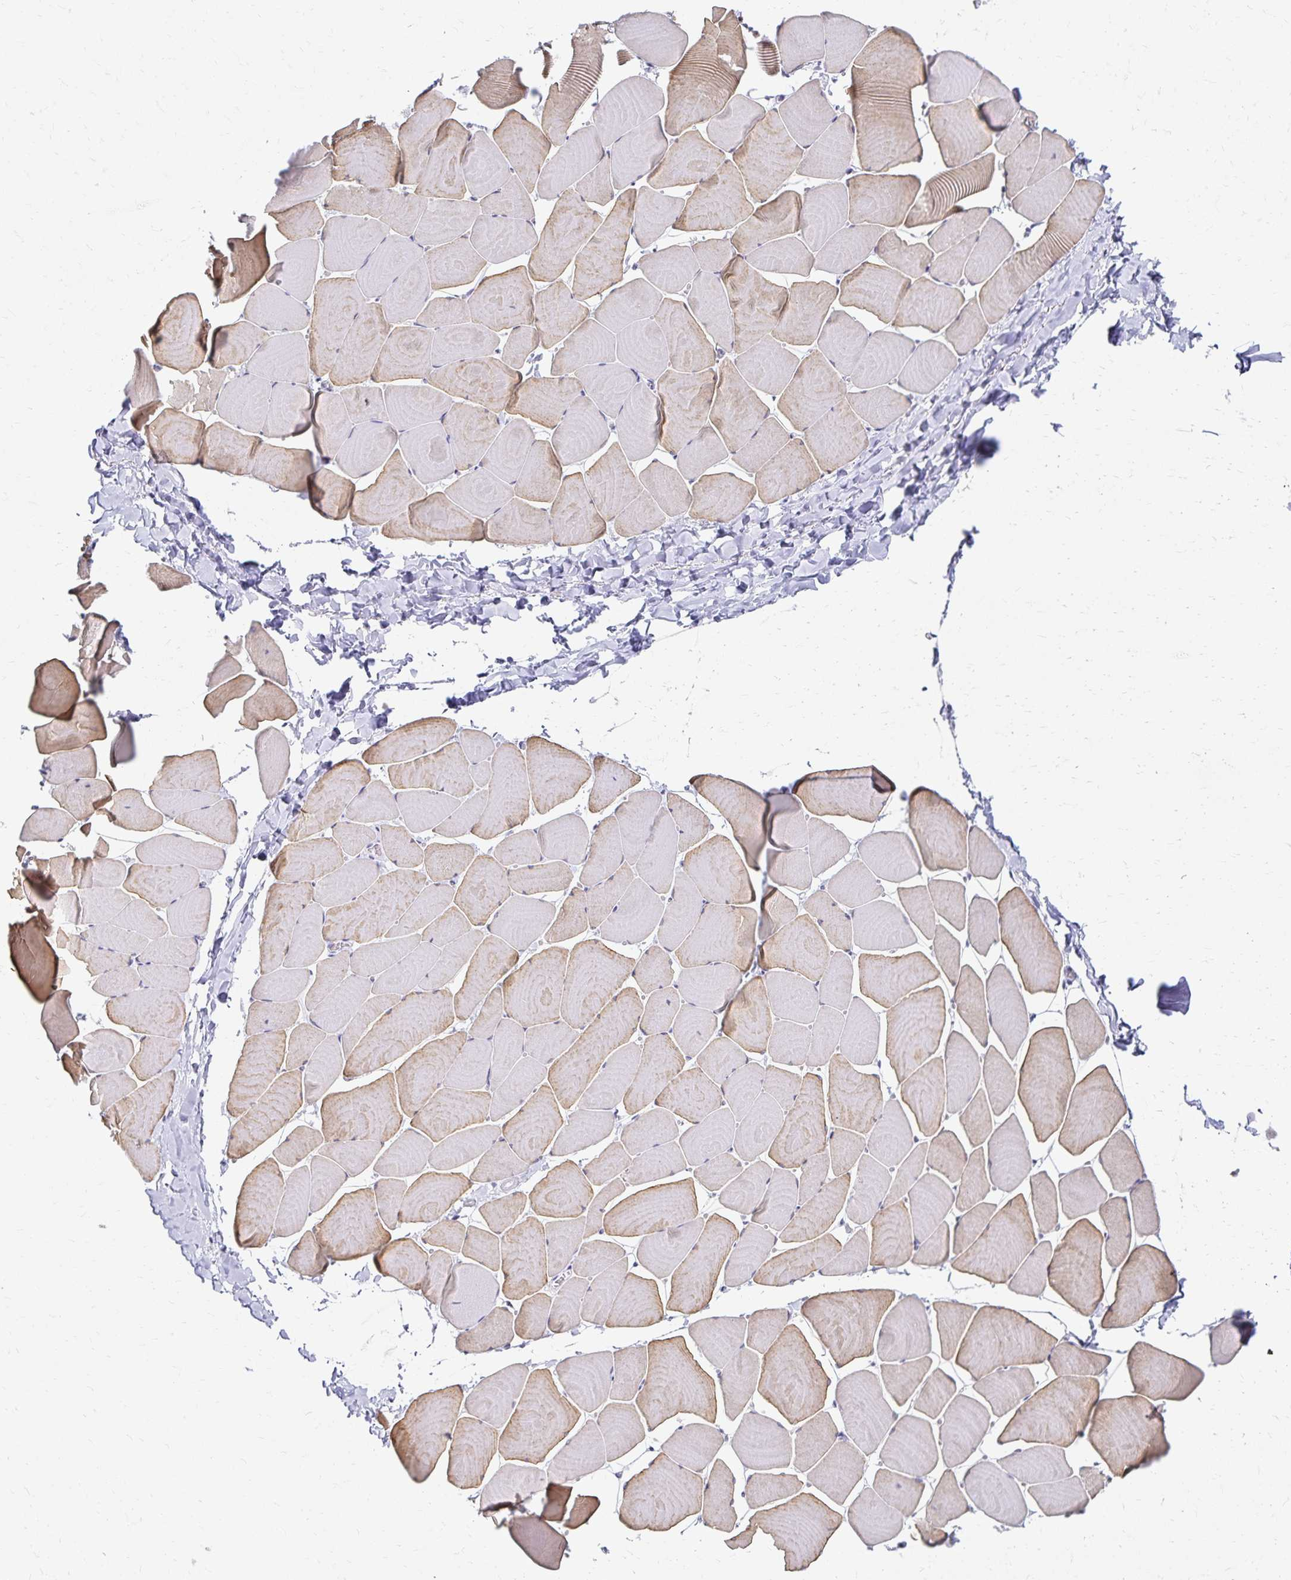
{"staining": {"intensity": "weak", "quantity": "25%-75%", "location": "cytoplasmic/membranous"}, "tissue": "skeletal muscle", "cell_type": "Myocytes", "image_type": "normal", "snomed": [{"axis": "morphology", "description": "Normal tissue, NOS"}, {"axis": "topography", "description": "Skeletal muscle"}], "caption": "Immunohistochemistry (IHC) (DAB) staining of benign human skeletal muscle reveals weak cytoplasmic/membranous protein positivity in approximately 25%-75% of myocytes. (brown staining indicates protein expression, while blue staining denotes nuclei).", "gene": "C20orf85", "patient": {"sex": "male", "age": 25}}